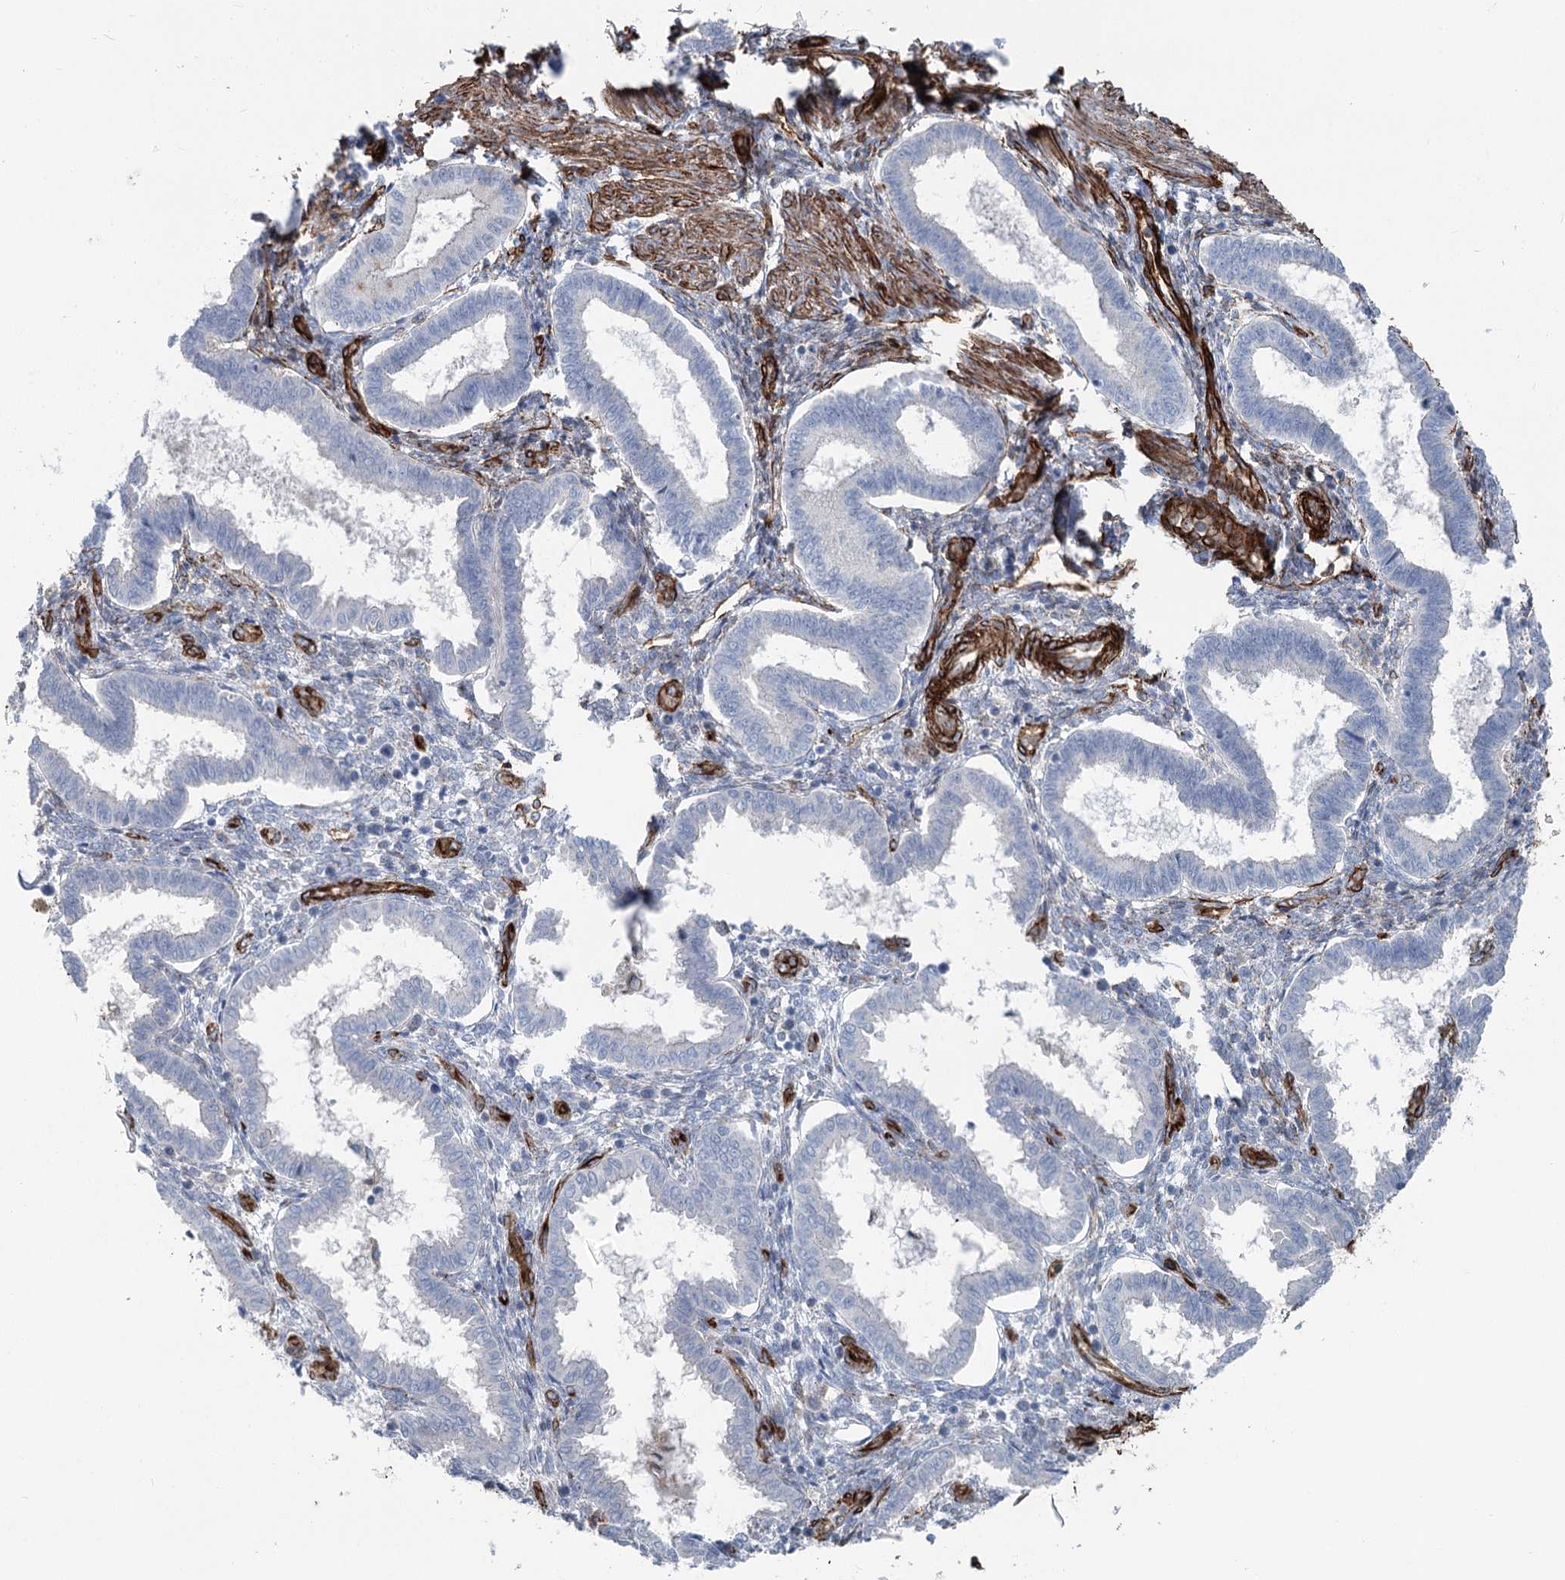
{"staining": {"intensity": "moderate", "quantity": "<25%", "location": "cytoplasmic/membranous"}, "tissue": "endometrium", "cell_type": "Cells in endometrial stroma", "image_type": "normal", "snomed": [{"axis": "morphology", "description": "Normal tissue, NOS"}, {"axis": "topography", "description": "Endometrium"}], "caption": "About <25% of cells in endometrial stroma in benign endometrium reveal moderate cytoplasmic/membranous protein expression as visualized by brown immunohistochemical staining.", "gene": "IQSEC1", "patient": {"sex": "female", "age": 25}}